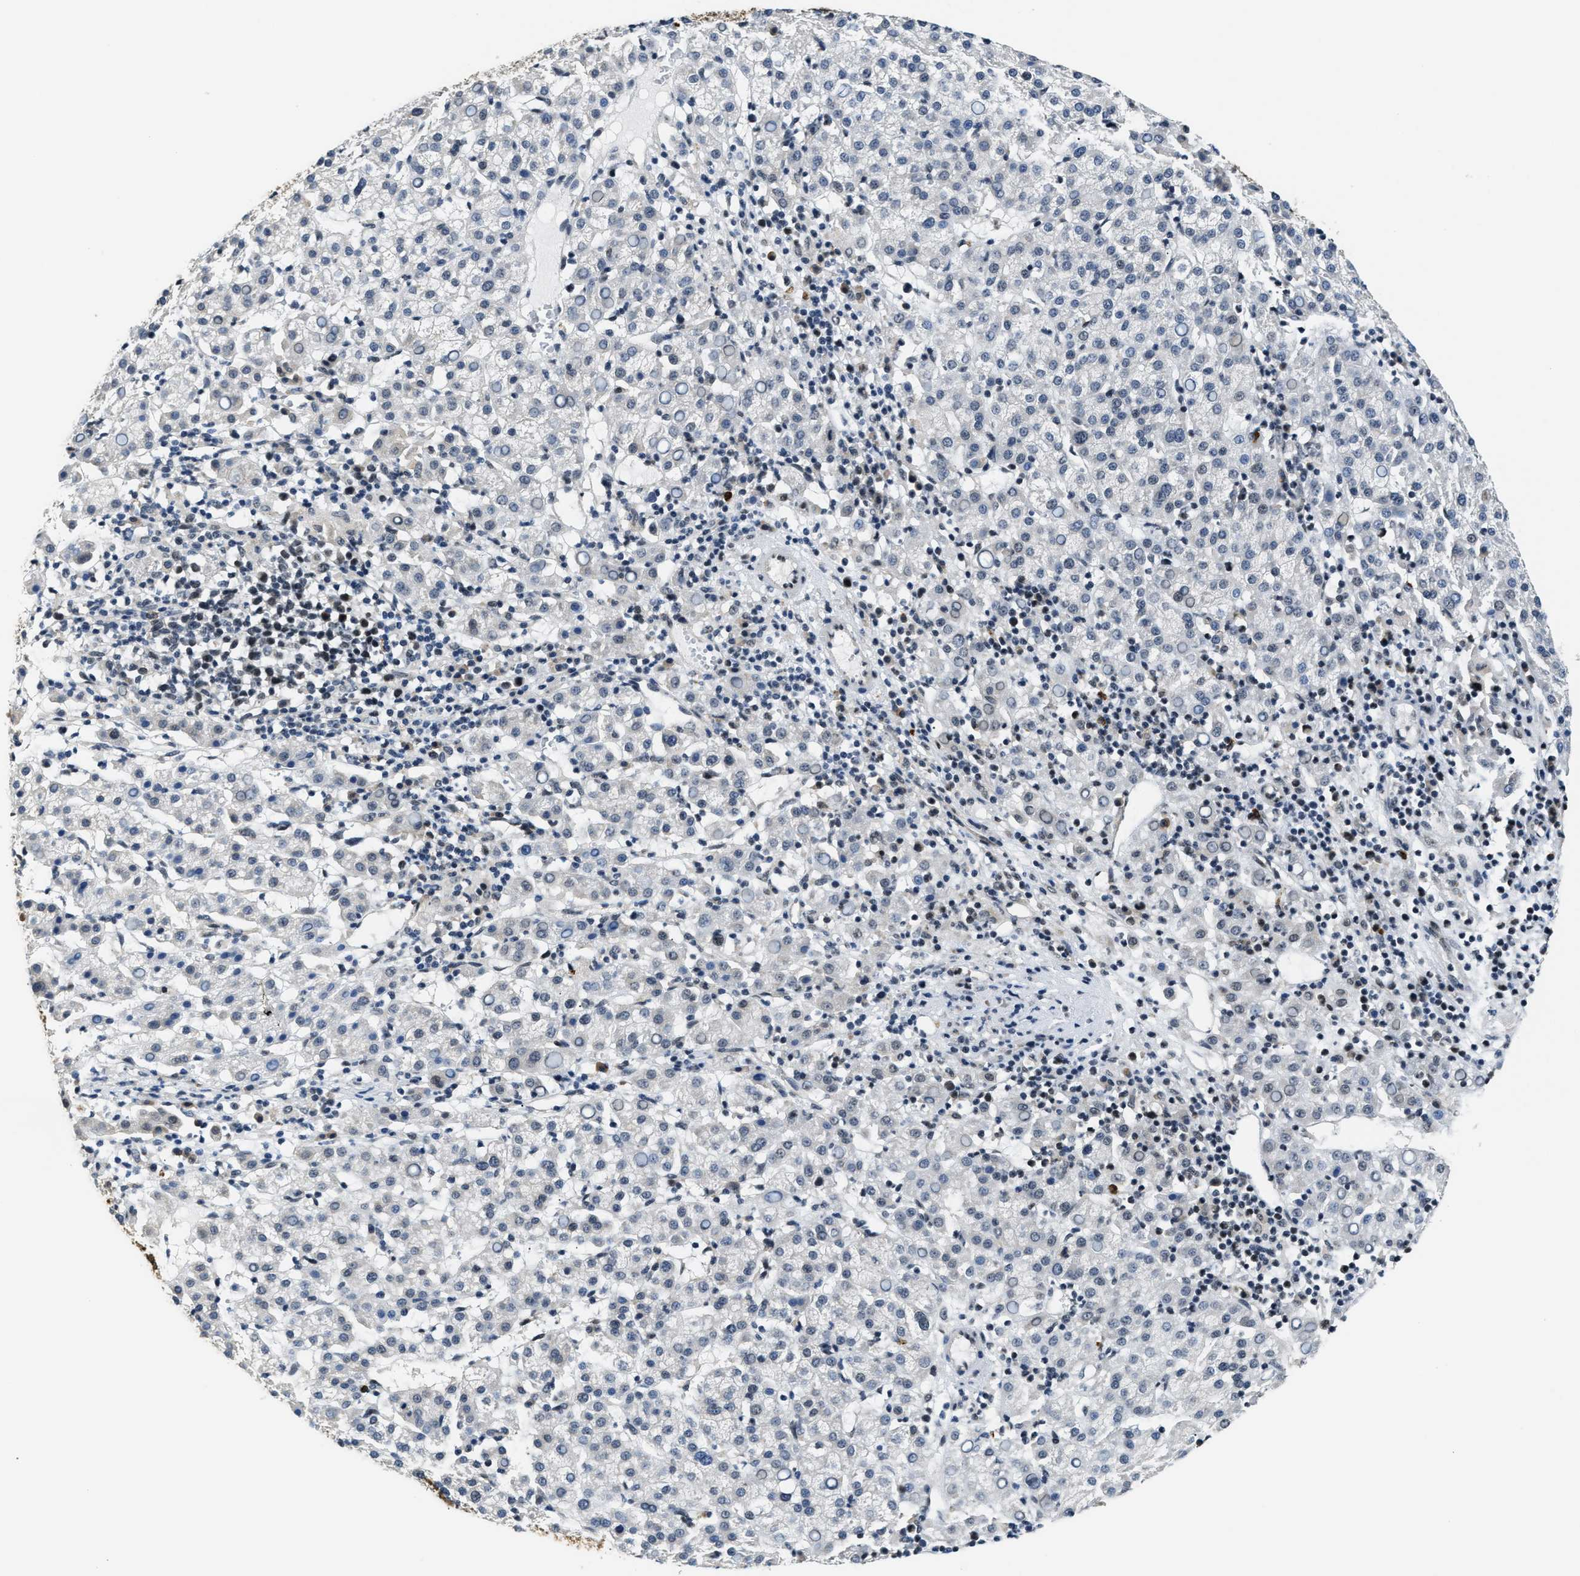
{"staining": {"intensity": "negative", "quantity": "none", "location": "none"}, "tissue": "liver cancer", "cell_type": "Tumor cells", "image_type": "cancer", "snomed": [{"axis": "morphology", "description": "Carcinoma, Hepatocellular, NOS"}, {"axis": "topography", "description": "Liver"}], "caption": "Liver hepatocellular carcinoma stained for a protein using immunohistochemistry displays no expression tumor cells.", "gene": "CCNDBP1", "patient": {"sex": "female", "age": 58}}